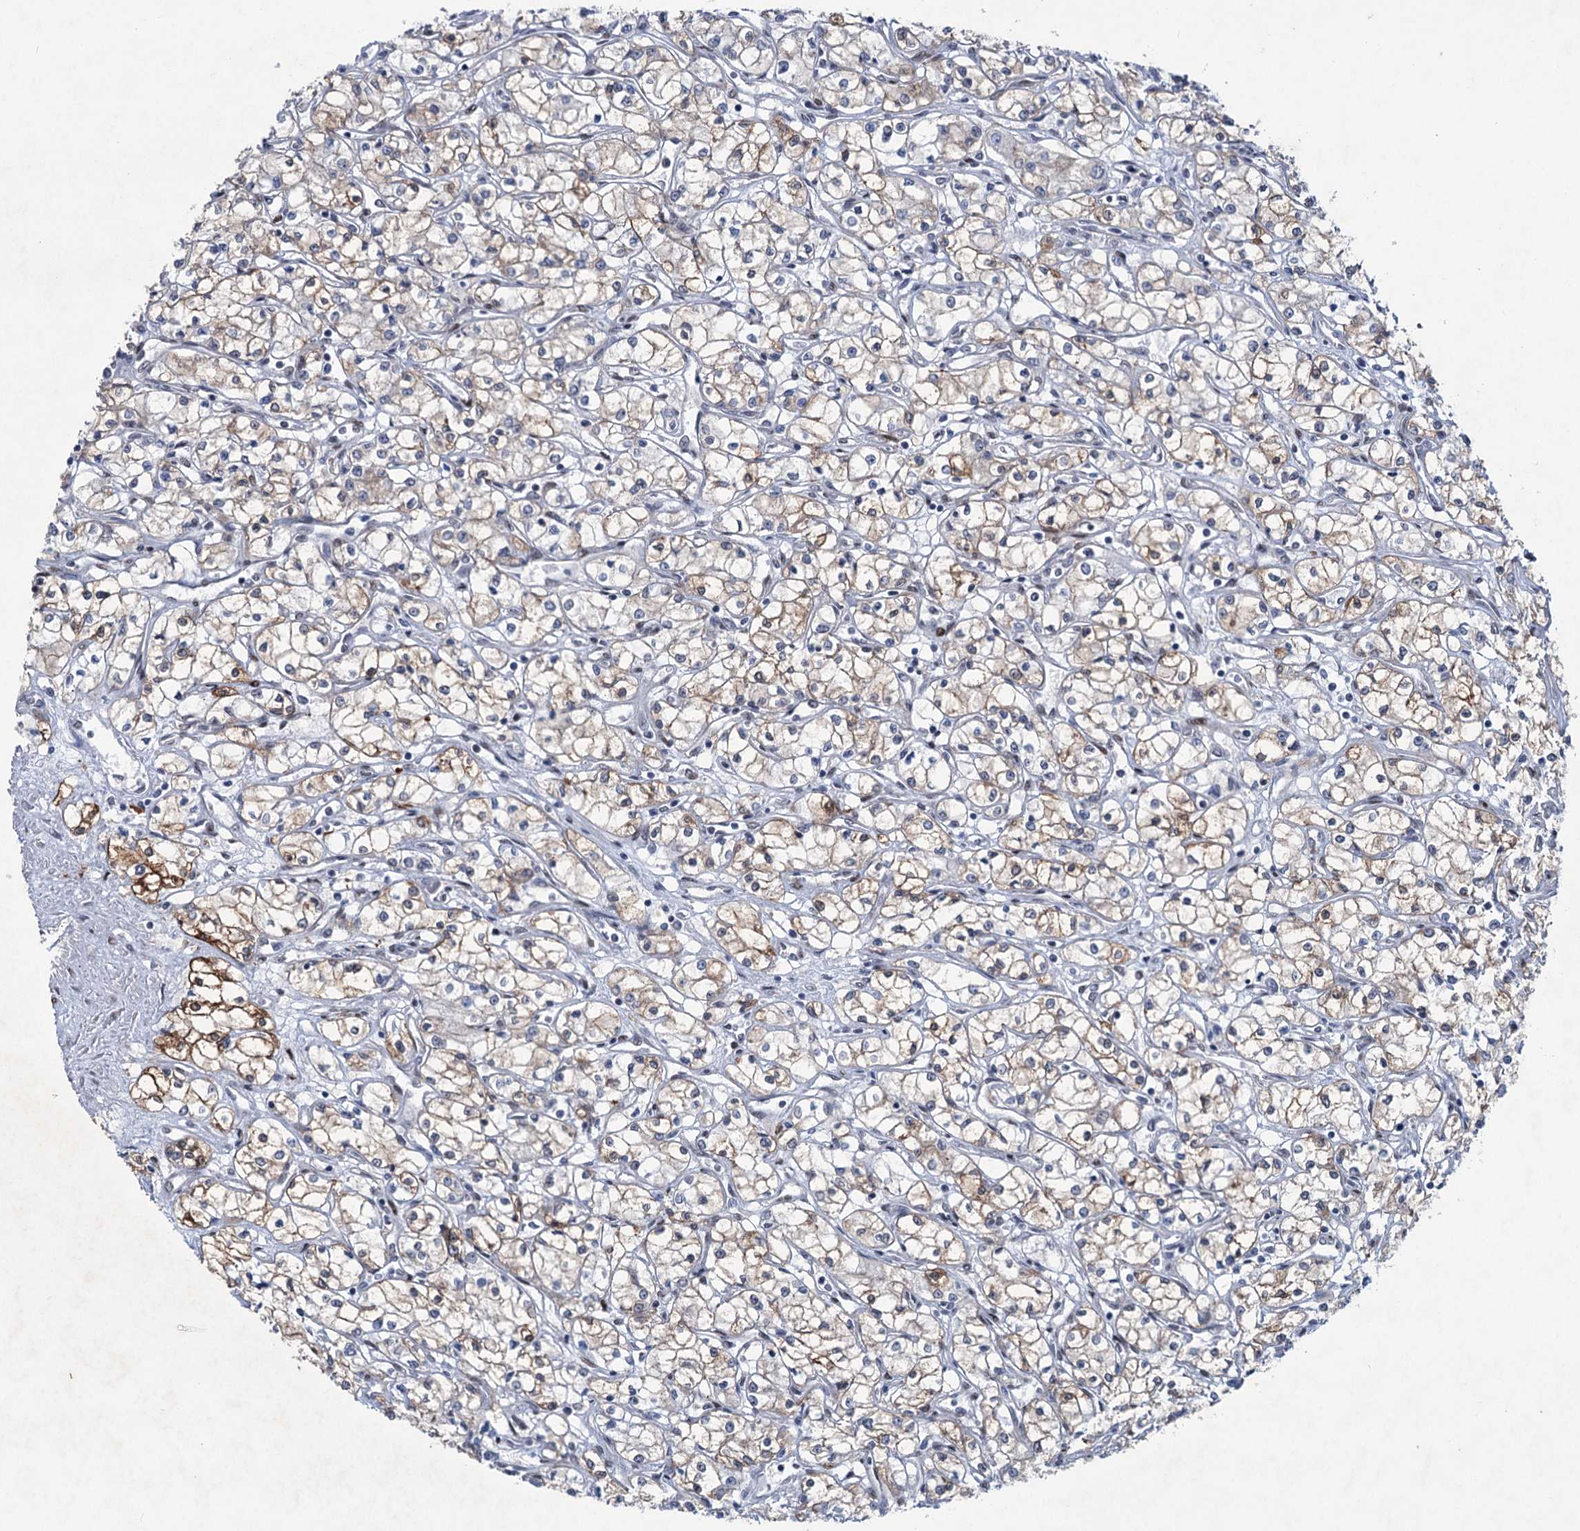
{"staining": {"intensity": "weak", "quantity": "25%-75%", "location": "cytoplasmic/membranous"}, "tissue": "renal cancer", "cell_type": "Tumor cells", "image_type": "cancer", "snomed": [{"axis": "morphology", "description": "Adenocarcinoma, NOS"}, {"axis": "topography", "description": "Kidney"}], "caption": "This histopathology image reveals adenocarcinoma (renal) stained with immunohistochemistry (IHC) to label a protein in brown. The cytoplasmic/membranous of tumor cells show weak positivity for the protein. Nuclei are counter-stained blue.", "gene": "FAM53A", "patient": {"sex": "male", "age": 59}}